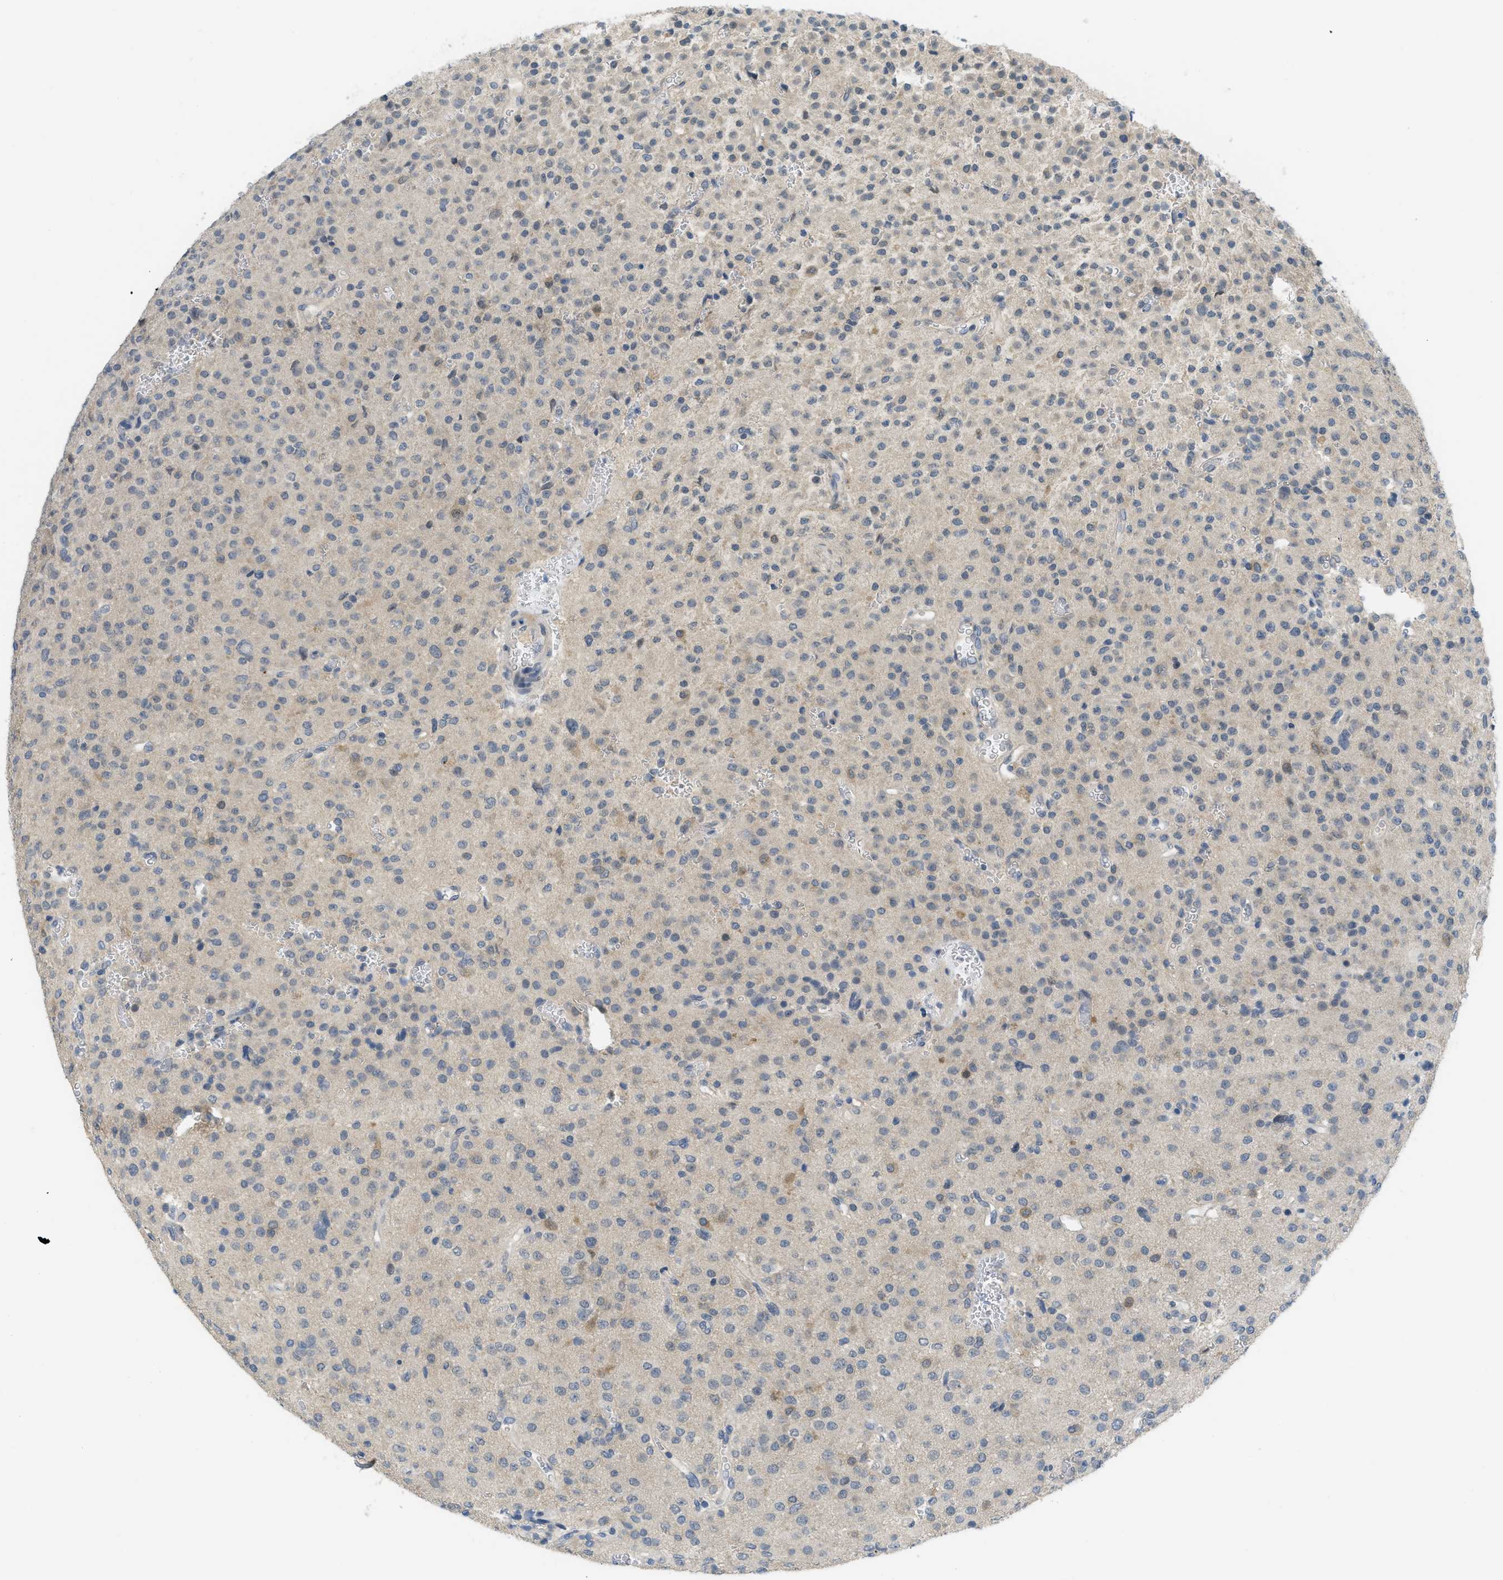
{"staining": {"intensity": "weak", "quantity": "<25%", "location": "cytoplasmic/membranous"}, "tissue": "glioma", "cell_type": "Tumor cells", "image_type": "cancer", "snomed": [{"axis": "morphology", "description": "Glioma, malignant, Low grade"}, {"axis": "topography", "description": "Brain"}], "caption": "Tumor cells are negative for brown protein staining in low-grade glioma (malignant).", "gene": "TNFAIP1", "patient": {"sex": "male", "age": 38}}